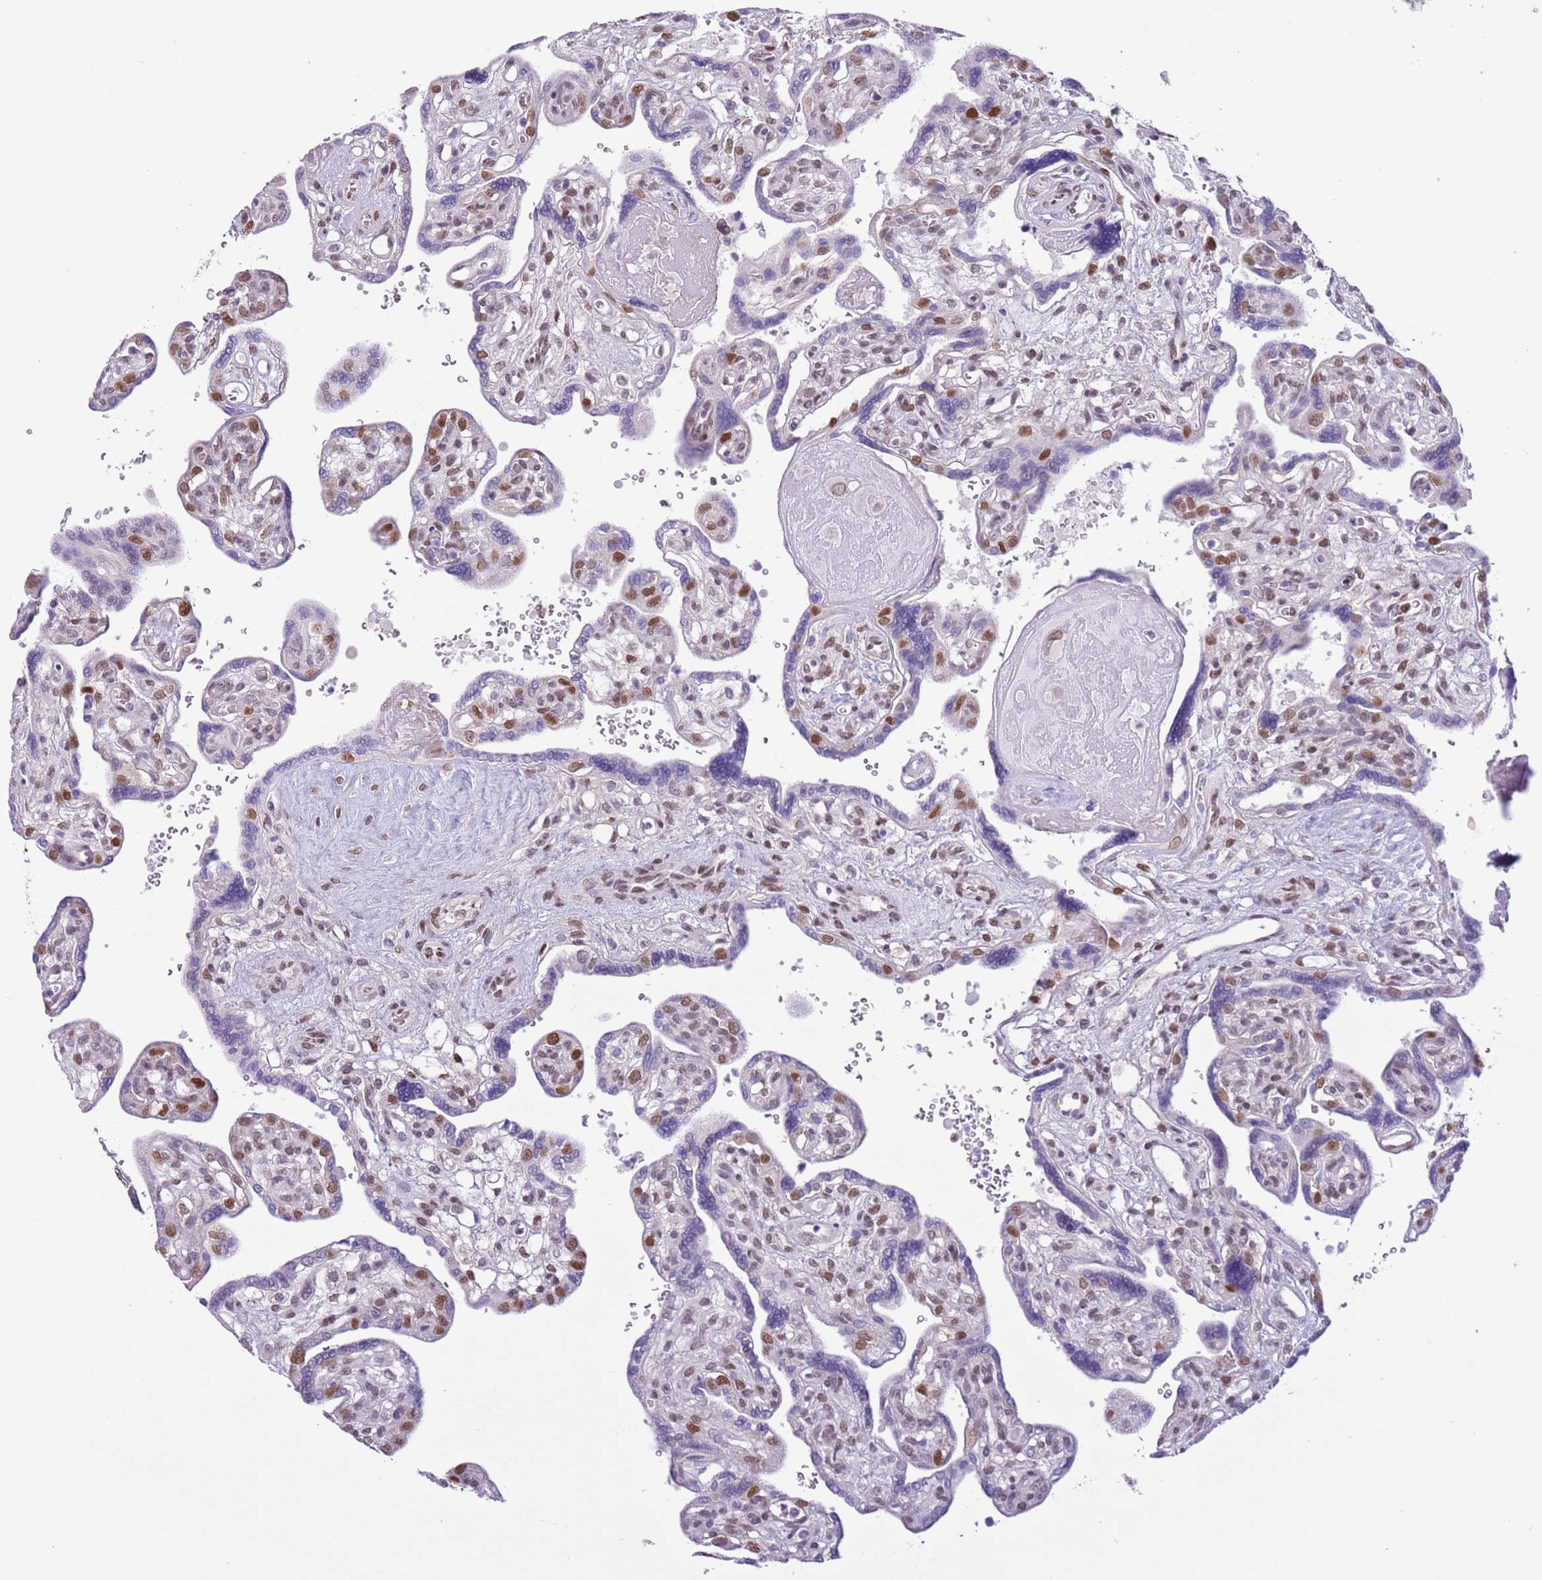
{"staining": {"intensity": "moderate", "quantity": "25%-75%", "location": "nuclear"}, "tissue": "placenta", "cell_type": "Trophoblastic cells", "image_type": "normal", "snomed": [{"axis": "morphology", "description": "Normal tissue, NOS"}, {"axis": "topography", "description": "Placenta"}], "caption": "Protein expression analysis of benign placenta demonstrates moderate nuclear staining in approximately 25%-75% of trophoblastic cells.", "gene": "ZGLP1", "patient": {"sex": "female", "age": 39}}